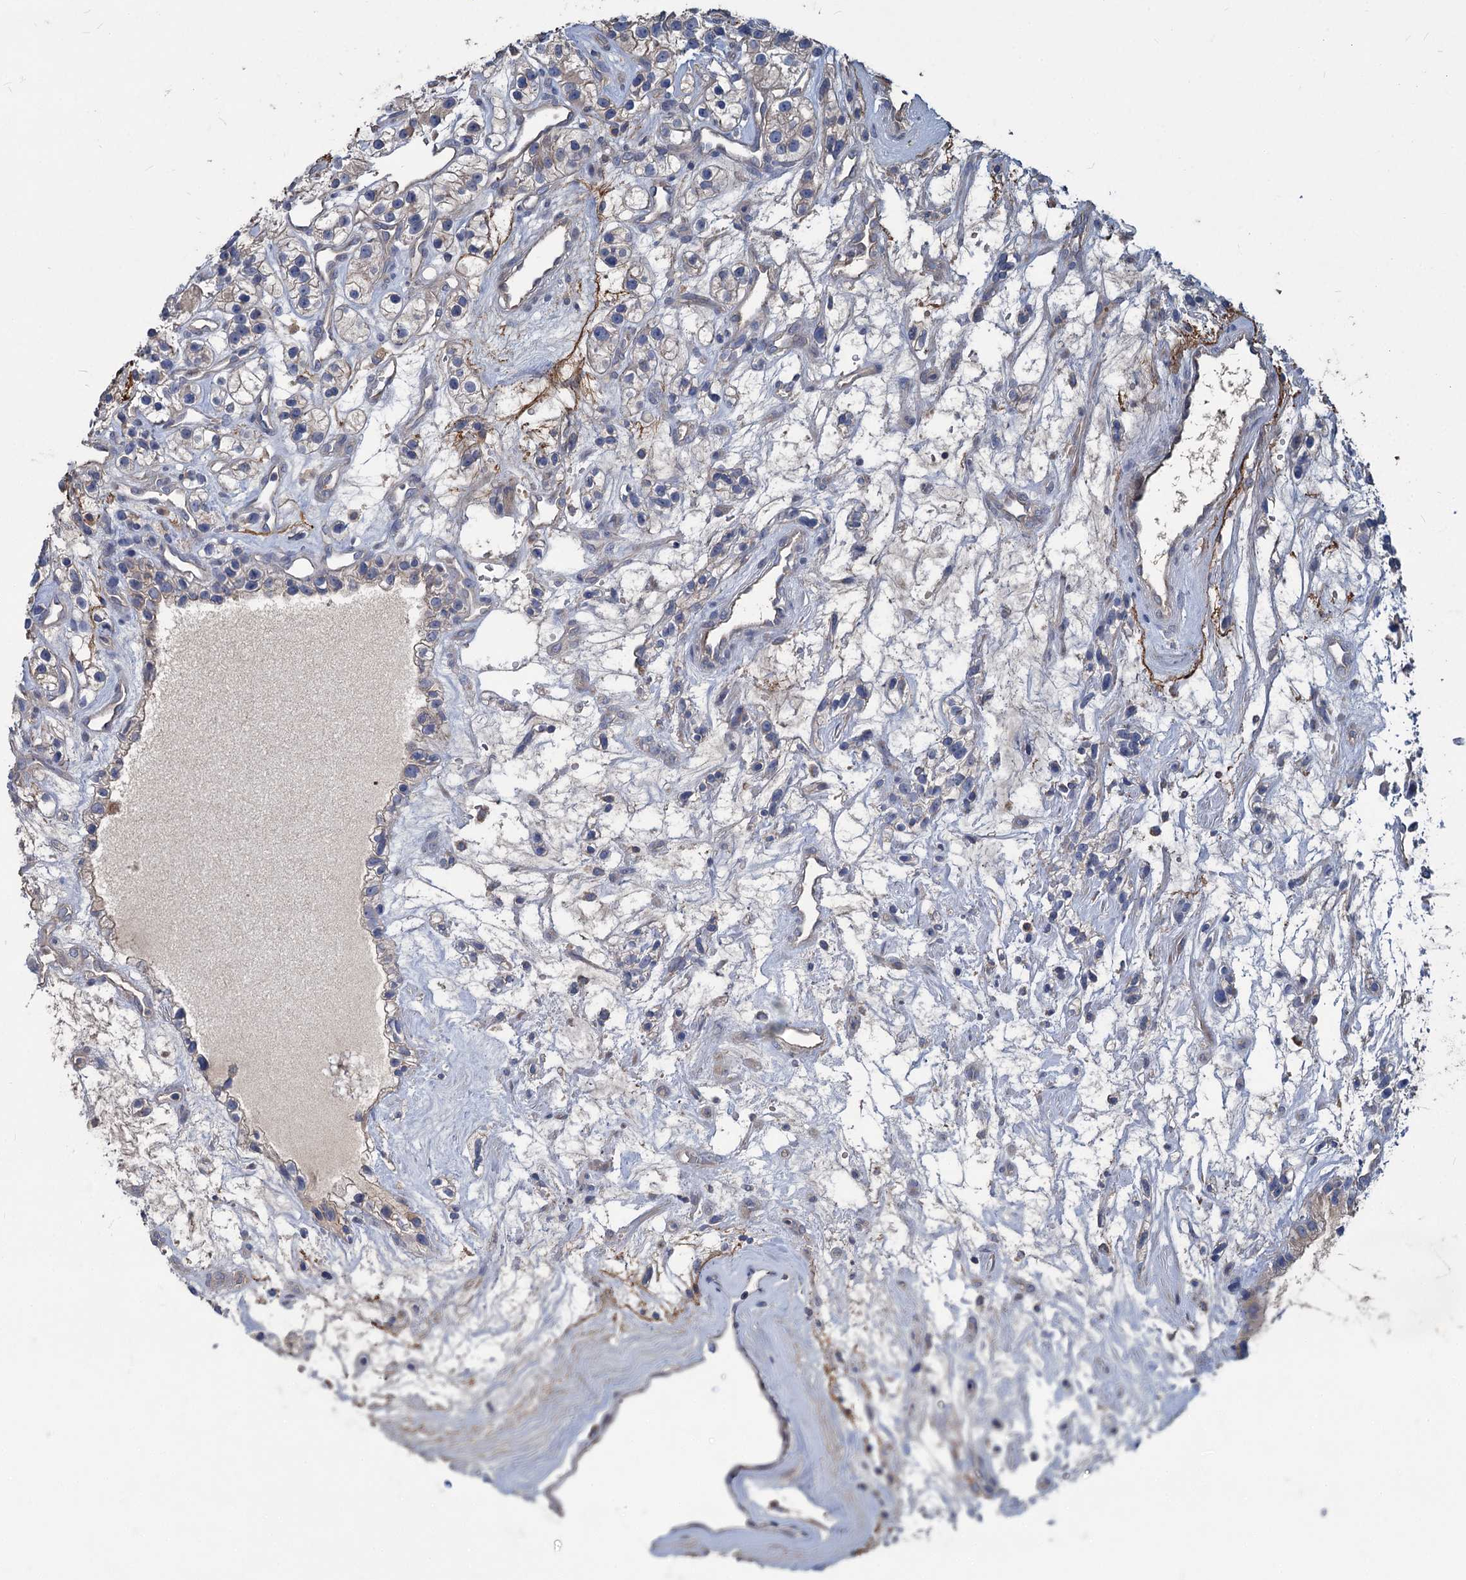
{"staining": {"intensity": "negative", "quantity": "none", "location": "none"}, "tissue": "renal cancer", "cell_type": "Tumor cells", "image_type": "cancer", "snomed": [{"axis": "morphology", "description": "Adenocarcinoma, NOS"}, {"axis": "topography", "description": "Kidney"}], "caption": "An immunohistochemistry (IHC) histopathology image of renal cancer (adenocarcinoma) is shown. There is no staining in tumor cells of renal cancer (adenocarcinoma). The staining is performed using DAB (3,3'-diaminobenzidine) brown chromogen with nuclei counter-stained in using hematoxylin.", "gene": "URAD", "patient": {"sex": "female", "age": 57}}